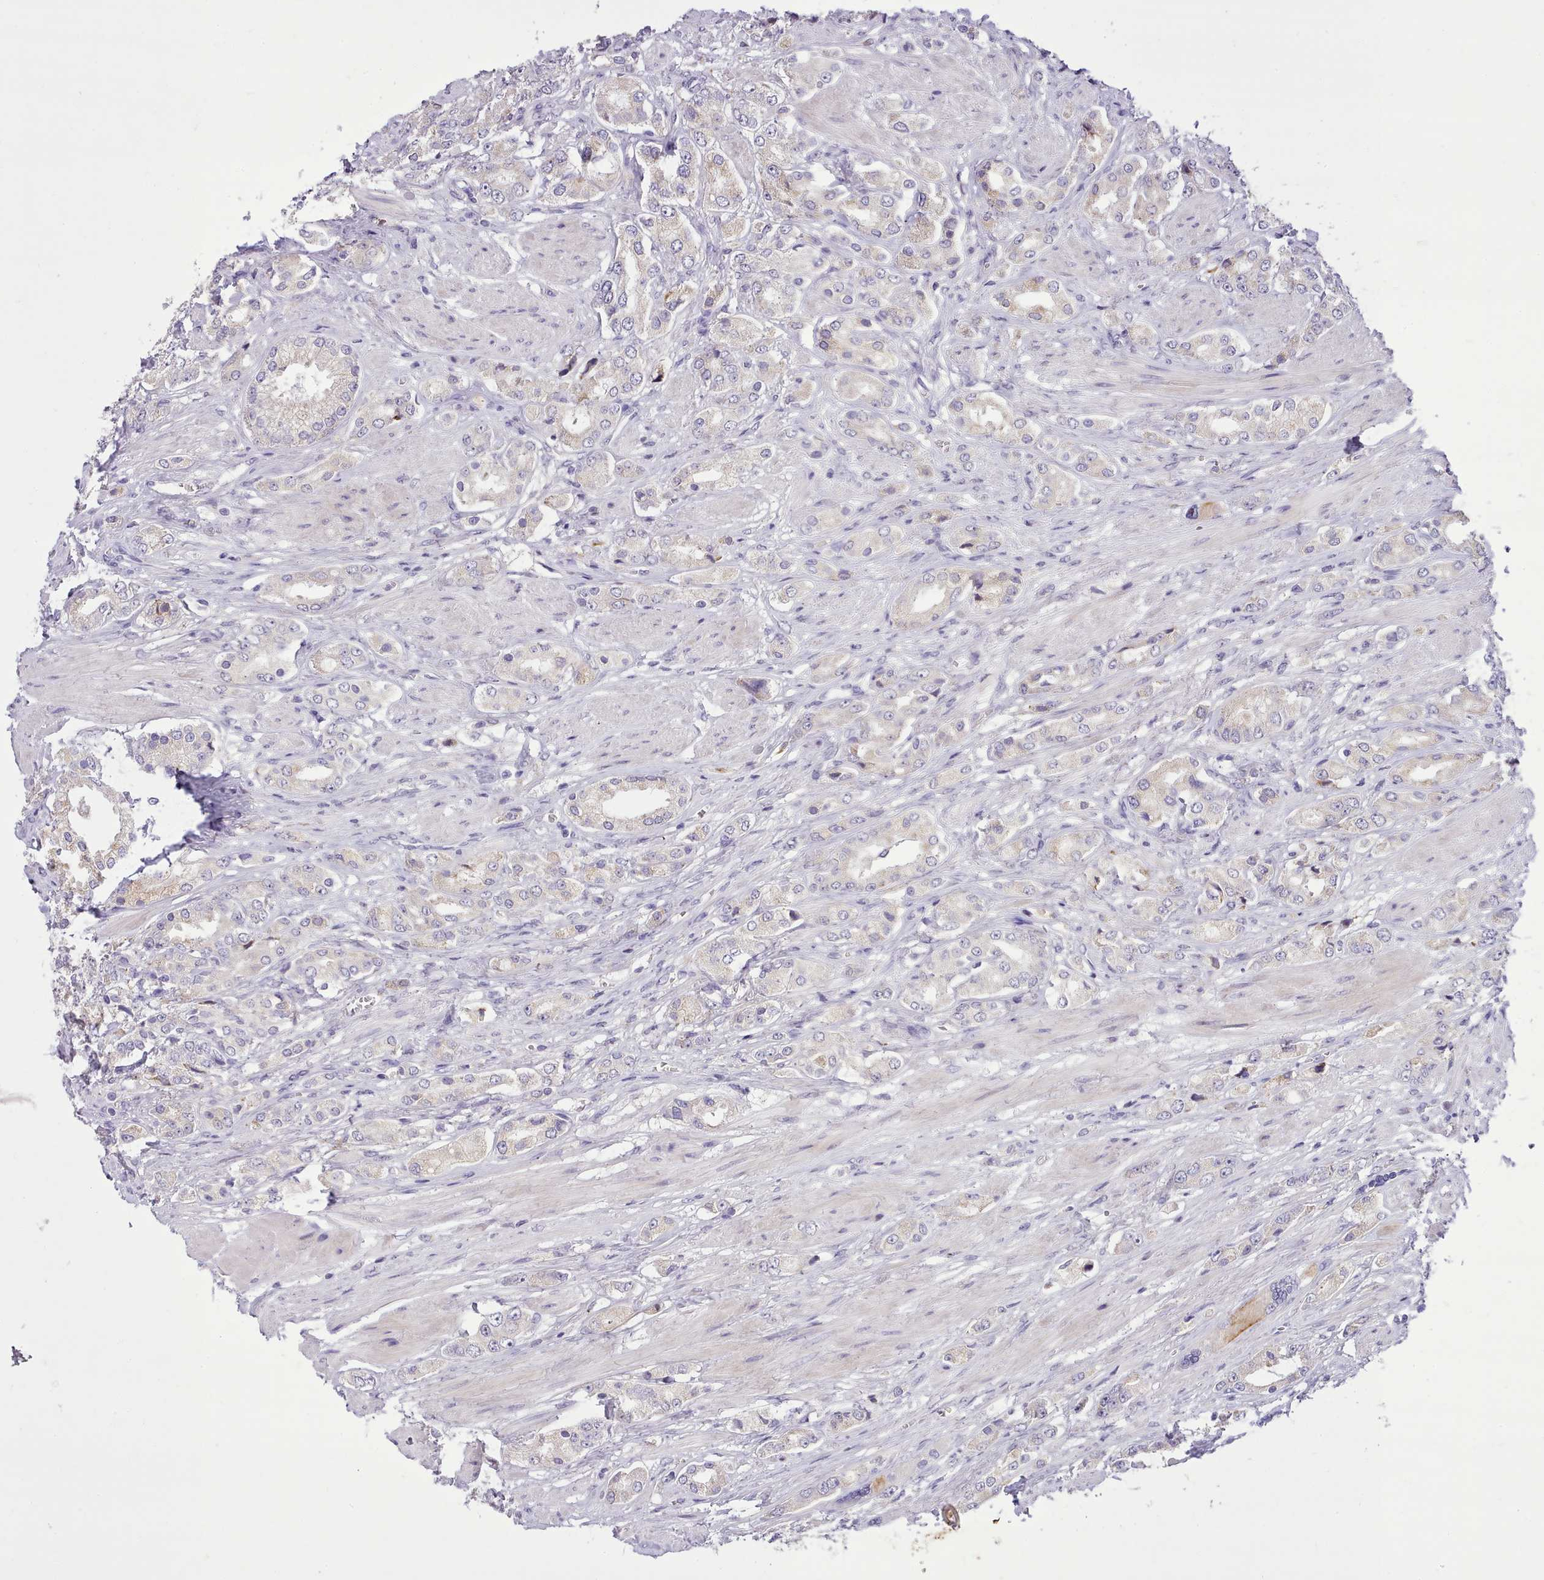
{"staining": {"intensity": "negative", "quantity": "none", "location": "none"}, "tissue": "prostate cancer", "cell_type": "Tumor cells", "image_type": "cancer", "snomed": [{"axis": "morphology", "description": "Adenocarcinoma, High grade"}, {"axis": "topography", "description": "Prostate and seminal vesicle, NOS"}], "caption": "Micrograph shows no protein staining in tumor cells of prostate cancer (high-grade adenocarcinoma) tissue.", "gene": "FAM83E", "patient": {"sex": "male", "age": 64}}